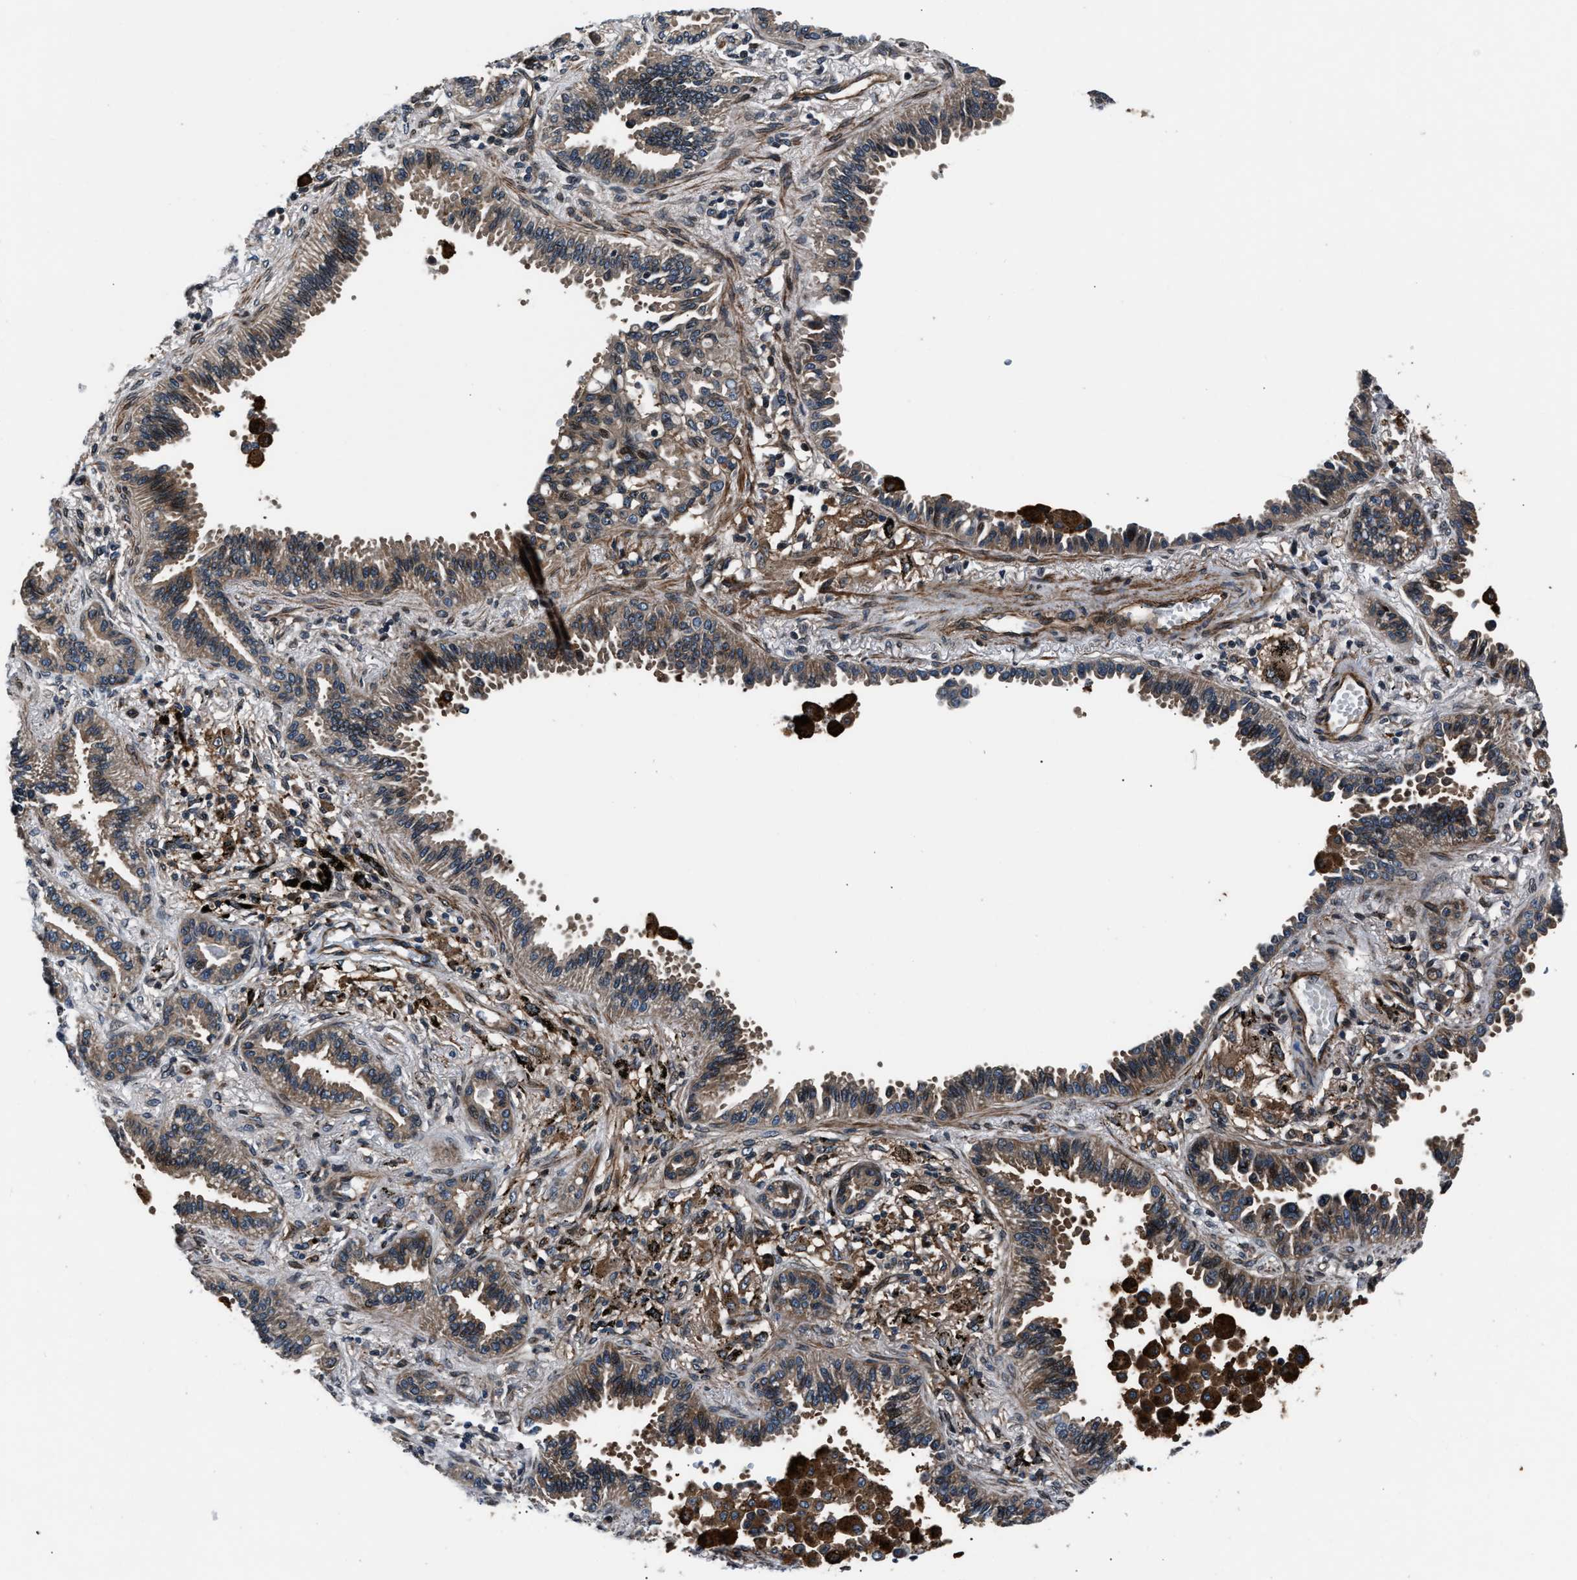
{"staining": {"intensity": "moderate", "quantity": "25%-75%", "location": "cytoplasmic/membranous"}, "tissue": "lung cancer", "cell_type": "Tumor cells", "image_type": "cancer", "snomed": [{"axis": "morphology", "description": "Normal tissue, NOS"}, {"axis": "morphology", "description": "Adenocarcinoma, NOS"}, {"axis": "topography", "description": "Lung"}], "caption": "A medium amount of moderate cytoplasmic/membranous staining is seen in about 25%-75% of tumor cells in lung cancer tissue.", "gene": "DYNC2I1", "patient": {"sex": "male", "age": 59}}